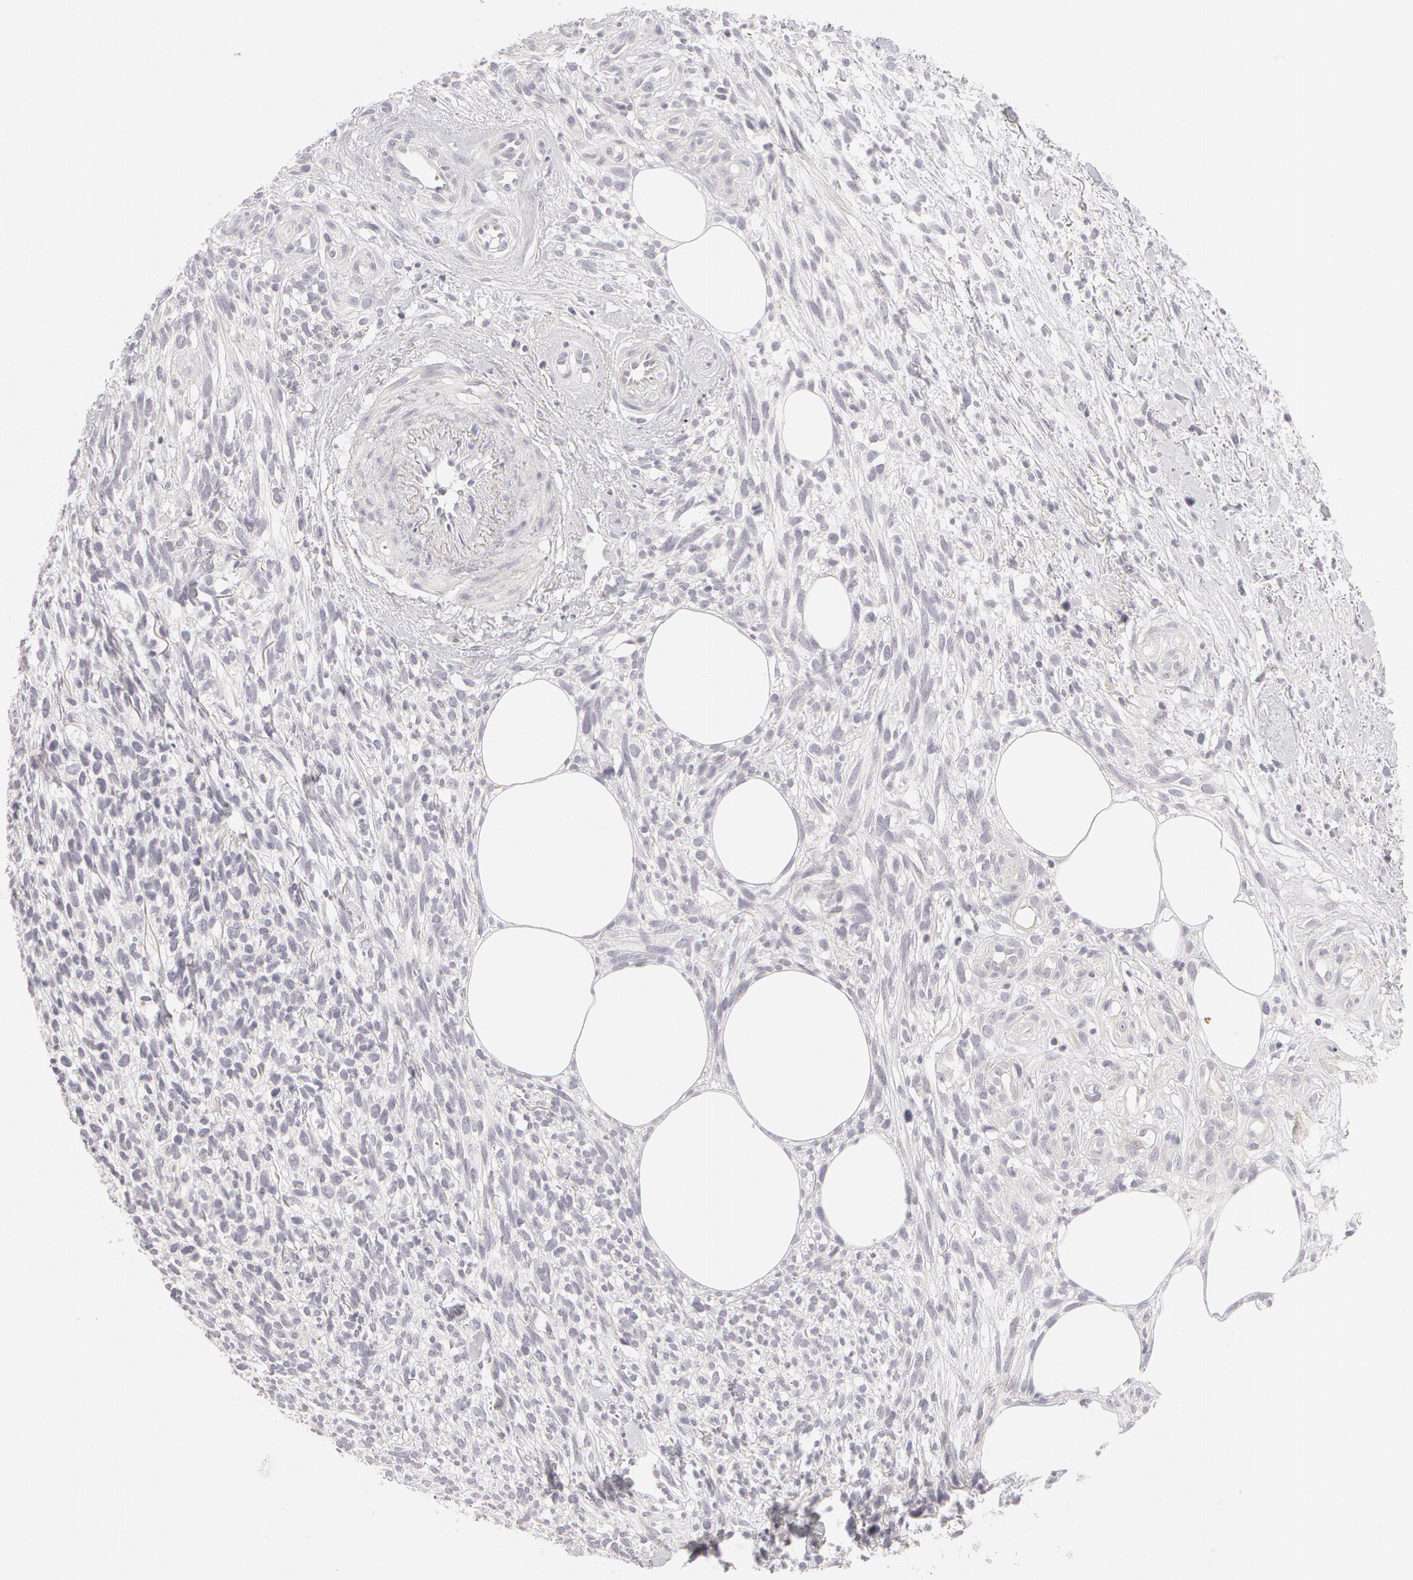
{"staining": {"intensity": "negative", "quantity": "none", "location": "none"}, "tissue": "melanoma", "cell_type": "Tumor cells", "image_type": "cancer", "snomed": [{"axis": "morphology", "description": "Malignant melanoma, NOS"}, {"axis": "topography", "description": "Skin"}], "caption": "Immunohistochemistry micrograph of neoplastic tissue: human malignant melanoma stained with DAB (3,3'-diaminobenzidine) demonstrates no significant protein expression in tumor cells. Brightfield microscopy of immunohistochemistry (IHC) stained with DAB (3,3'-diaminobenzidine) (brown) and hematoxylin (blue), captured at high magnification.", "gene": "ABCB1", "patient": {"sex": "female", "age": 85}}